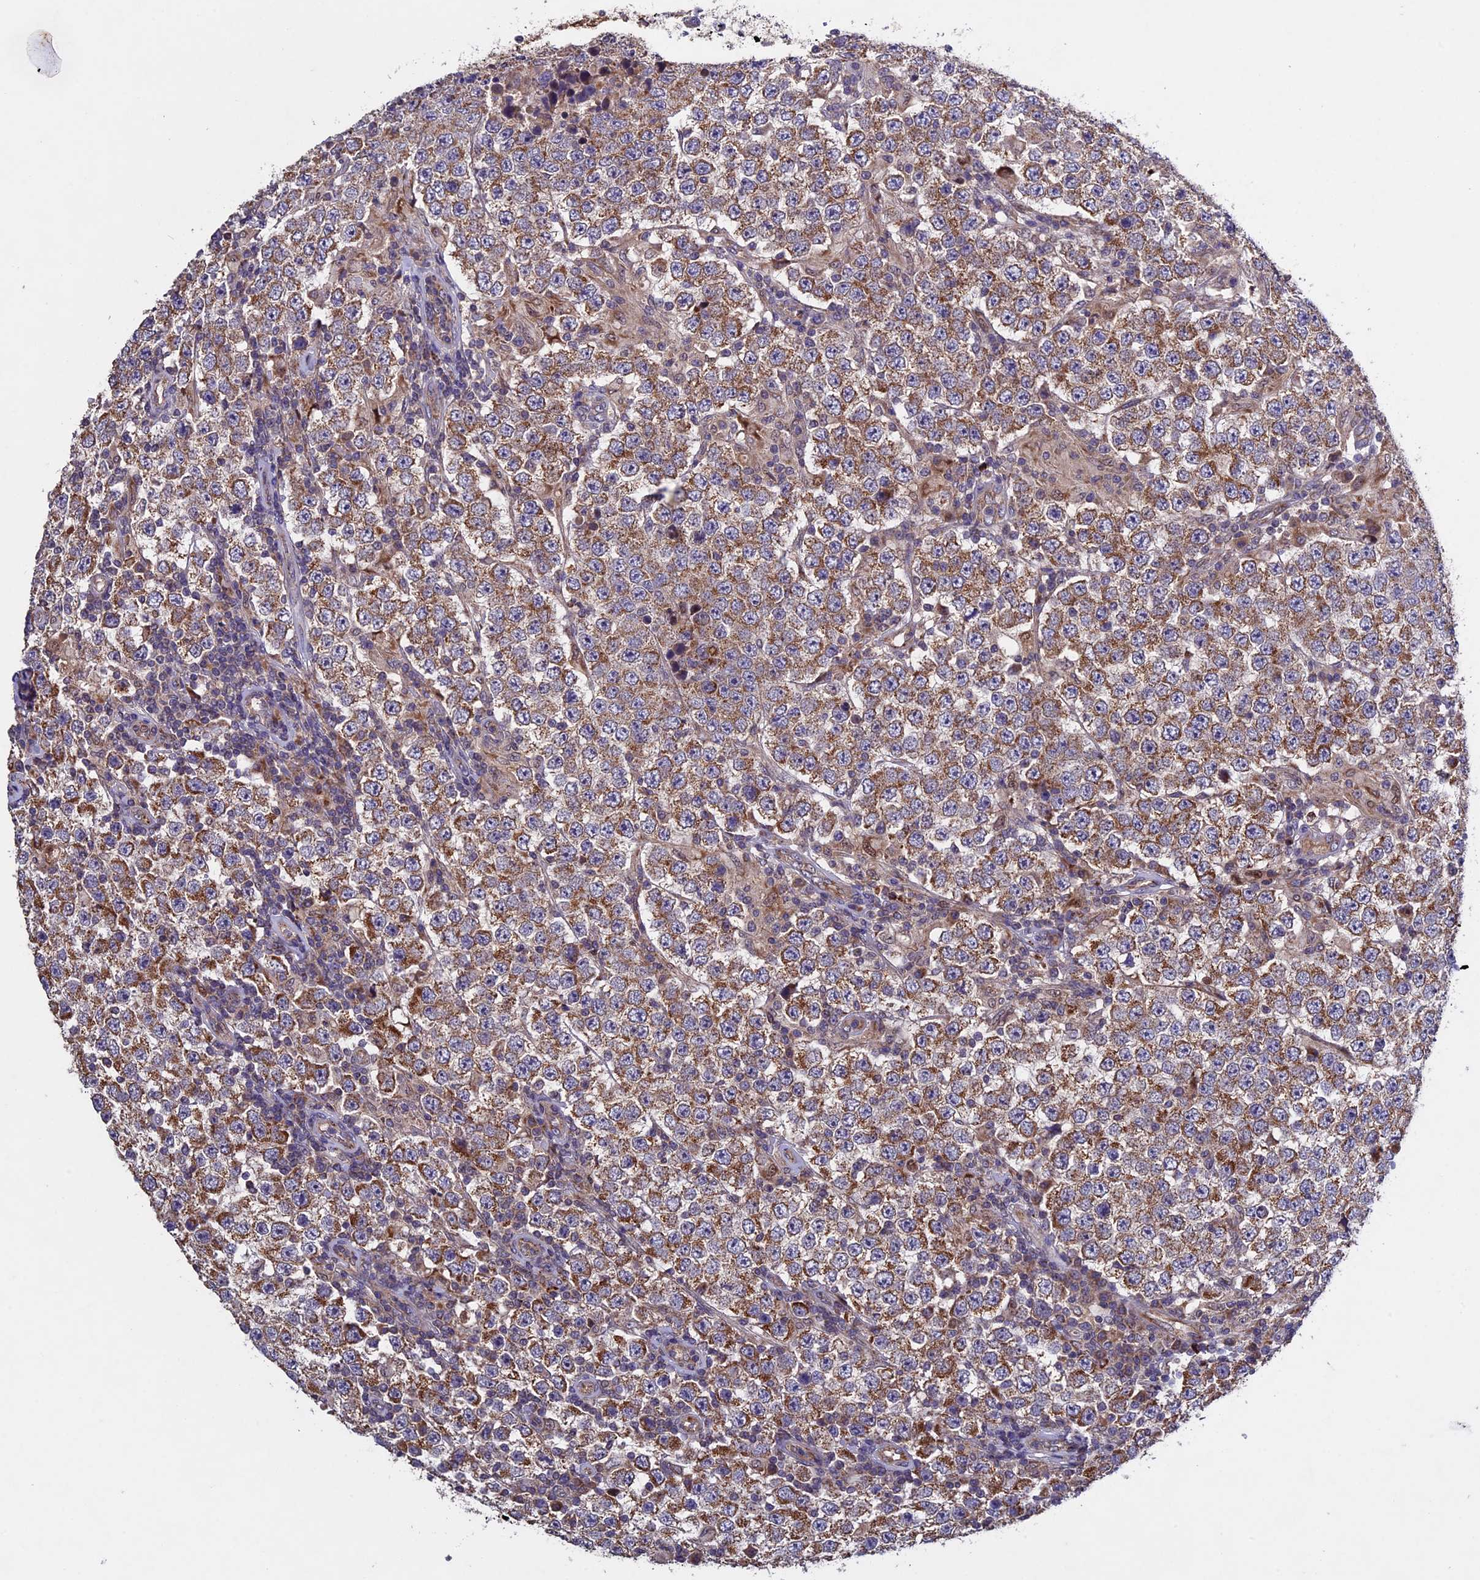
{"staining": {"intensity": "moderate", "quantity": ">75%", "location": "cytoplasmic/membranous"}, "tissue": "testis cancer", "cell_type": "Tumor cells", "image_type": "cancer", "snomed": [{"axis": "morphology", "description": "Normal tissue, NOS"}, {"axis": "morphology", "description": "Urothelial carcinoma, High grade"}, {"axis": "morphology", "description": "Seminoma, NOS"}, {"axis": "morphology", "description": "Carcinoma, Embryonal, NOS"}, {"axis": "topography", "description": "Urinary bladder"}, {"axis": "topography", "description": "Testis"}], "caption": "Tumor cells exhibit moderate cytoplasmic/membranous staining in about >75% of cells in testis cancer.", "gene": "RNF17", "patient": {"sex": "male", "age": 41}}